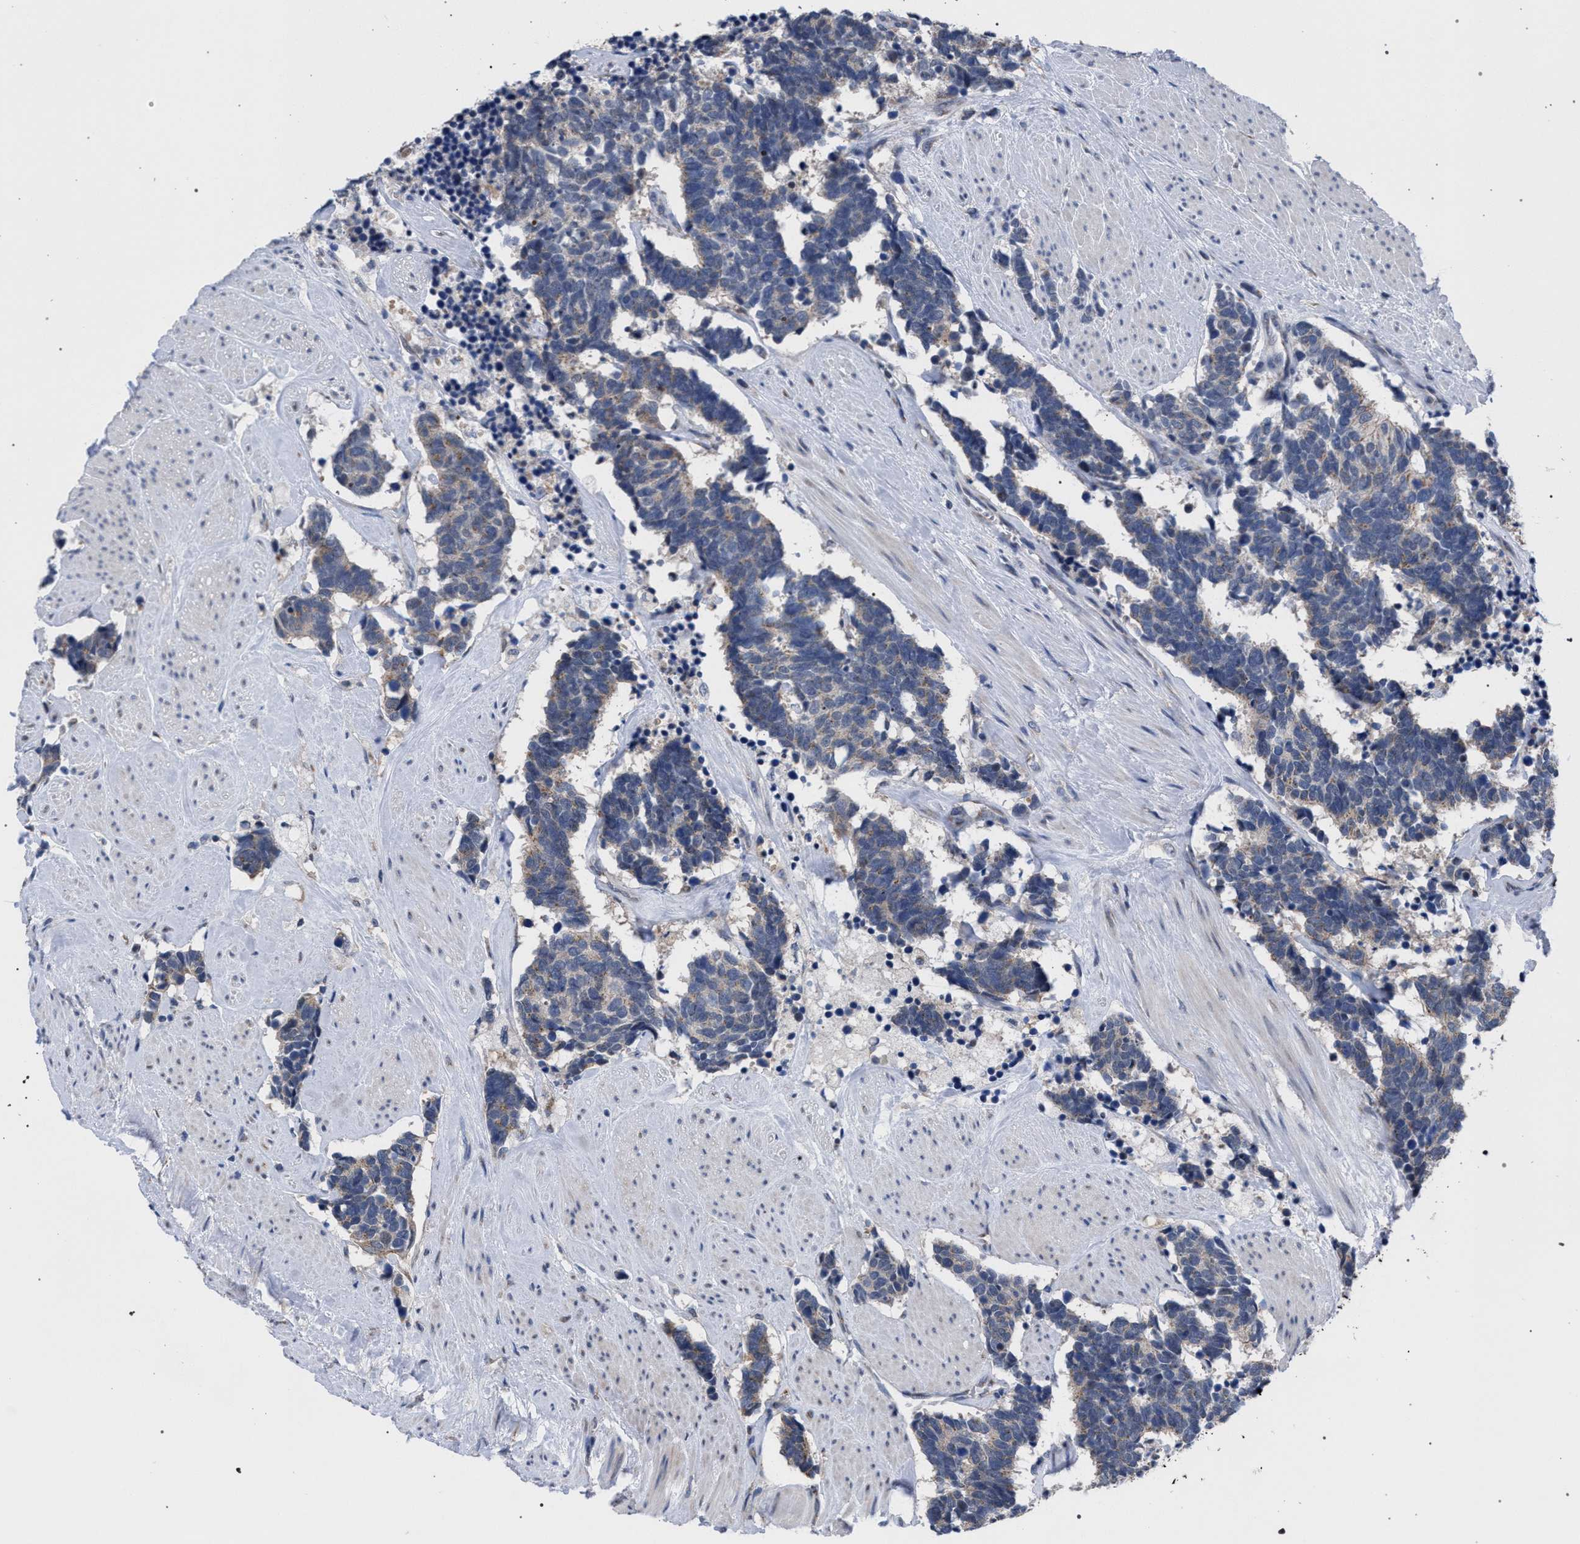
{"staining": {"intensity": "weak", "quantity": "25%-75%", "location": "cytoplasmic/membranous"}, "tissue": "carcinoid", "cell_type": "Tumor cells", "image_type": "cancer", "snomed": [{"axis": "morphology", "description": "Carcinoma, NOS"}, {"axis": "morphology", "description": "Carcinoid, malignant, NOS"}, {"axis": "topography", "description": "Urinary bladder"}], "caption": "Human carcinoma stained for a protein (brown) displays weak cytoplasmic/membranous positive staining in about 25%-75% of tumor cells.", "gene": "GOLGA2", "patient": {"sex": "male", "age": 57}}